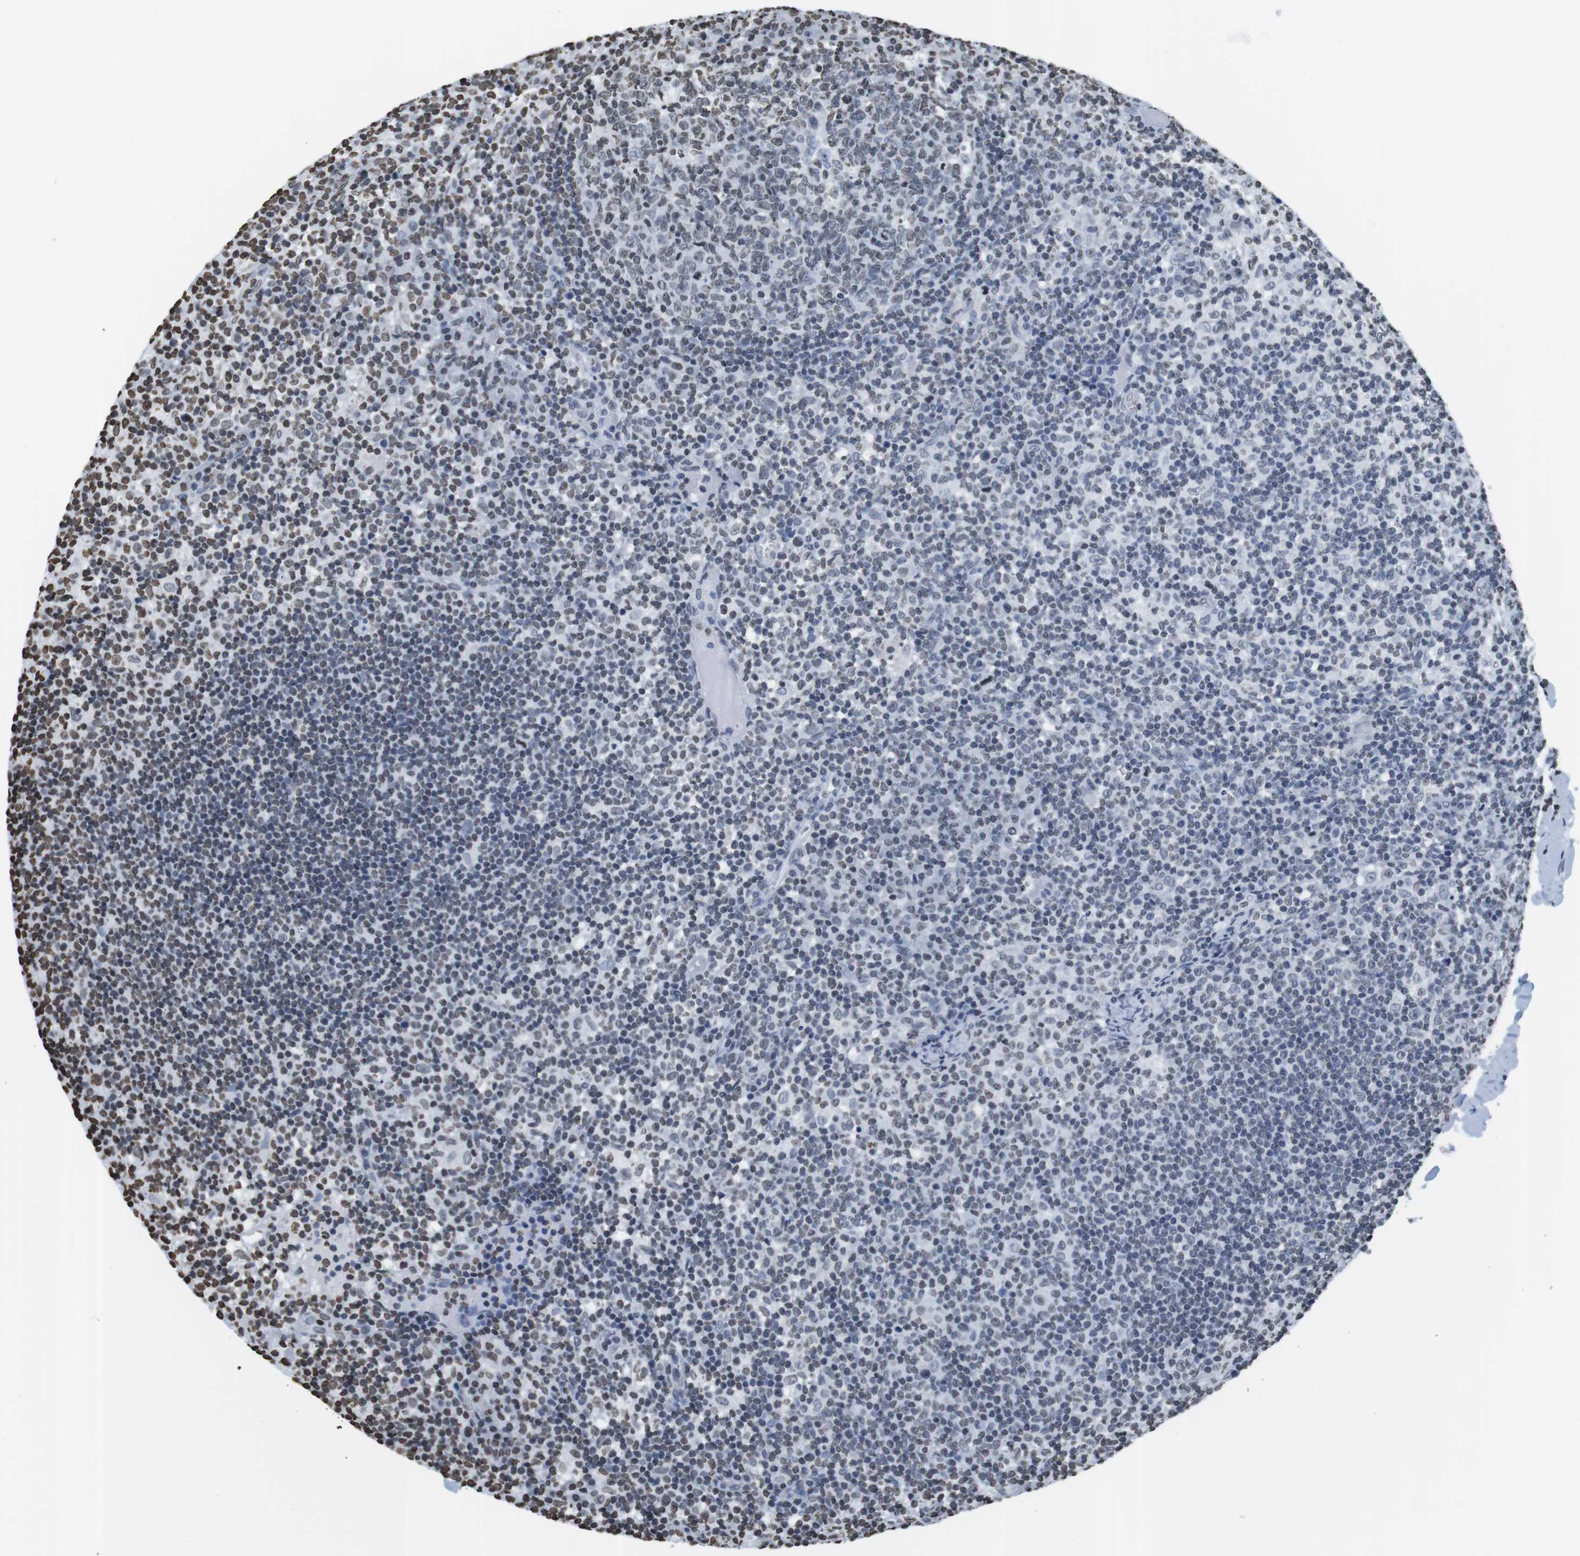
{"staining": {"intensity": "weak", "quantity": "25%-75%", "location": "nuclear"}, "tissue": "lymph node", "cell_type": "Germinal center cells", "image_type": "normal", "snomed": [{"axis": "morphology", "description": "Normal tissue, NOS"}, {"axis": "morphology", "description": "Inflammation, NOS"}, {"axis": "topography", "description": "Lymph node"}], "caption": "Immunohistochemistry (IHC) (DAB (3,3'-diaminobenzidine)) staining of unremarkable lymph node displays weak nuclear protein expression in about 25%-75% of germinal center cells. Immunohistochemistry stains the protein of interest in brown and the nuclei are stained blue.", "gene": "BSX", "patient": {"sex": "male", "age": 55}}